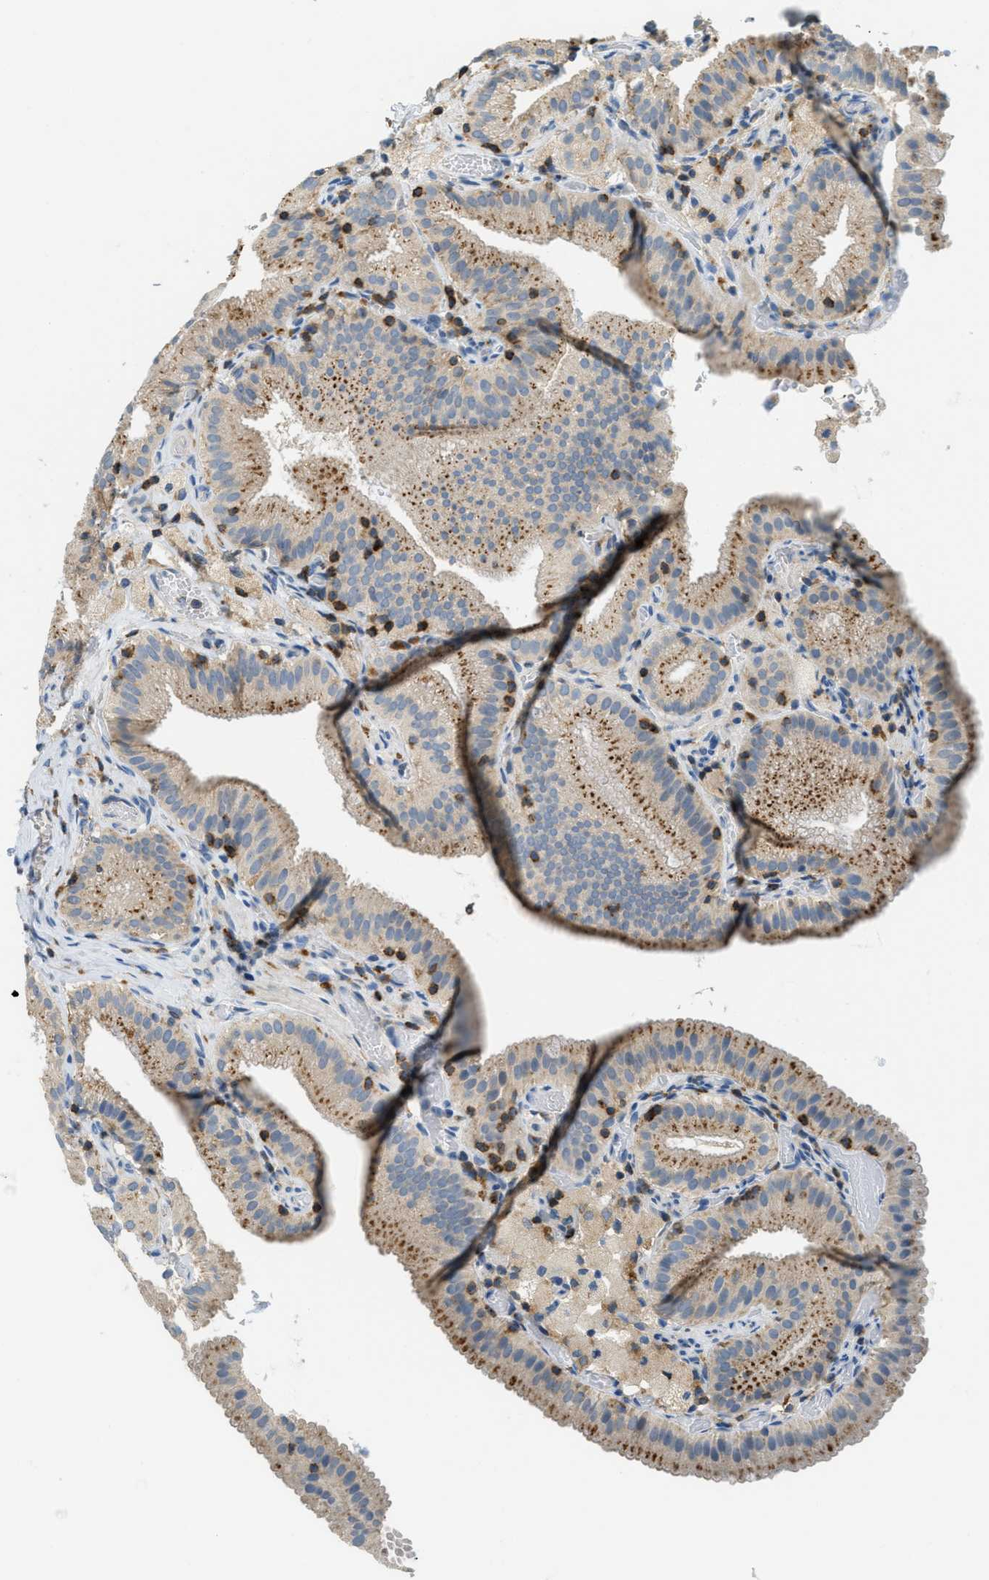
{"staining": {"intensity": "moderate", "quantity": "25%-75%", "location": "cytoplasmic/membranous"}, "tissue": "gallbladder", "cell_type": "Glandular cells", "image_type": "normal", "snomed": [{"axis": "morphology", "description": "Normal tissue, NOS"}, {"axis": "topography", "description": "Gallbladder"}], "caption": "Protein staining demonstrates moderate cytoplasmic/membranous staining in about 25%-75% of glandular cells in unremarkable gallbladder. (DAB (3,3'-diaminobenzidine) = brown stain, brightfield microscopy at high magnification).", "gene": "PLBD2", "patient": {"sex": "male", "age": 54}}